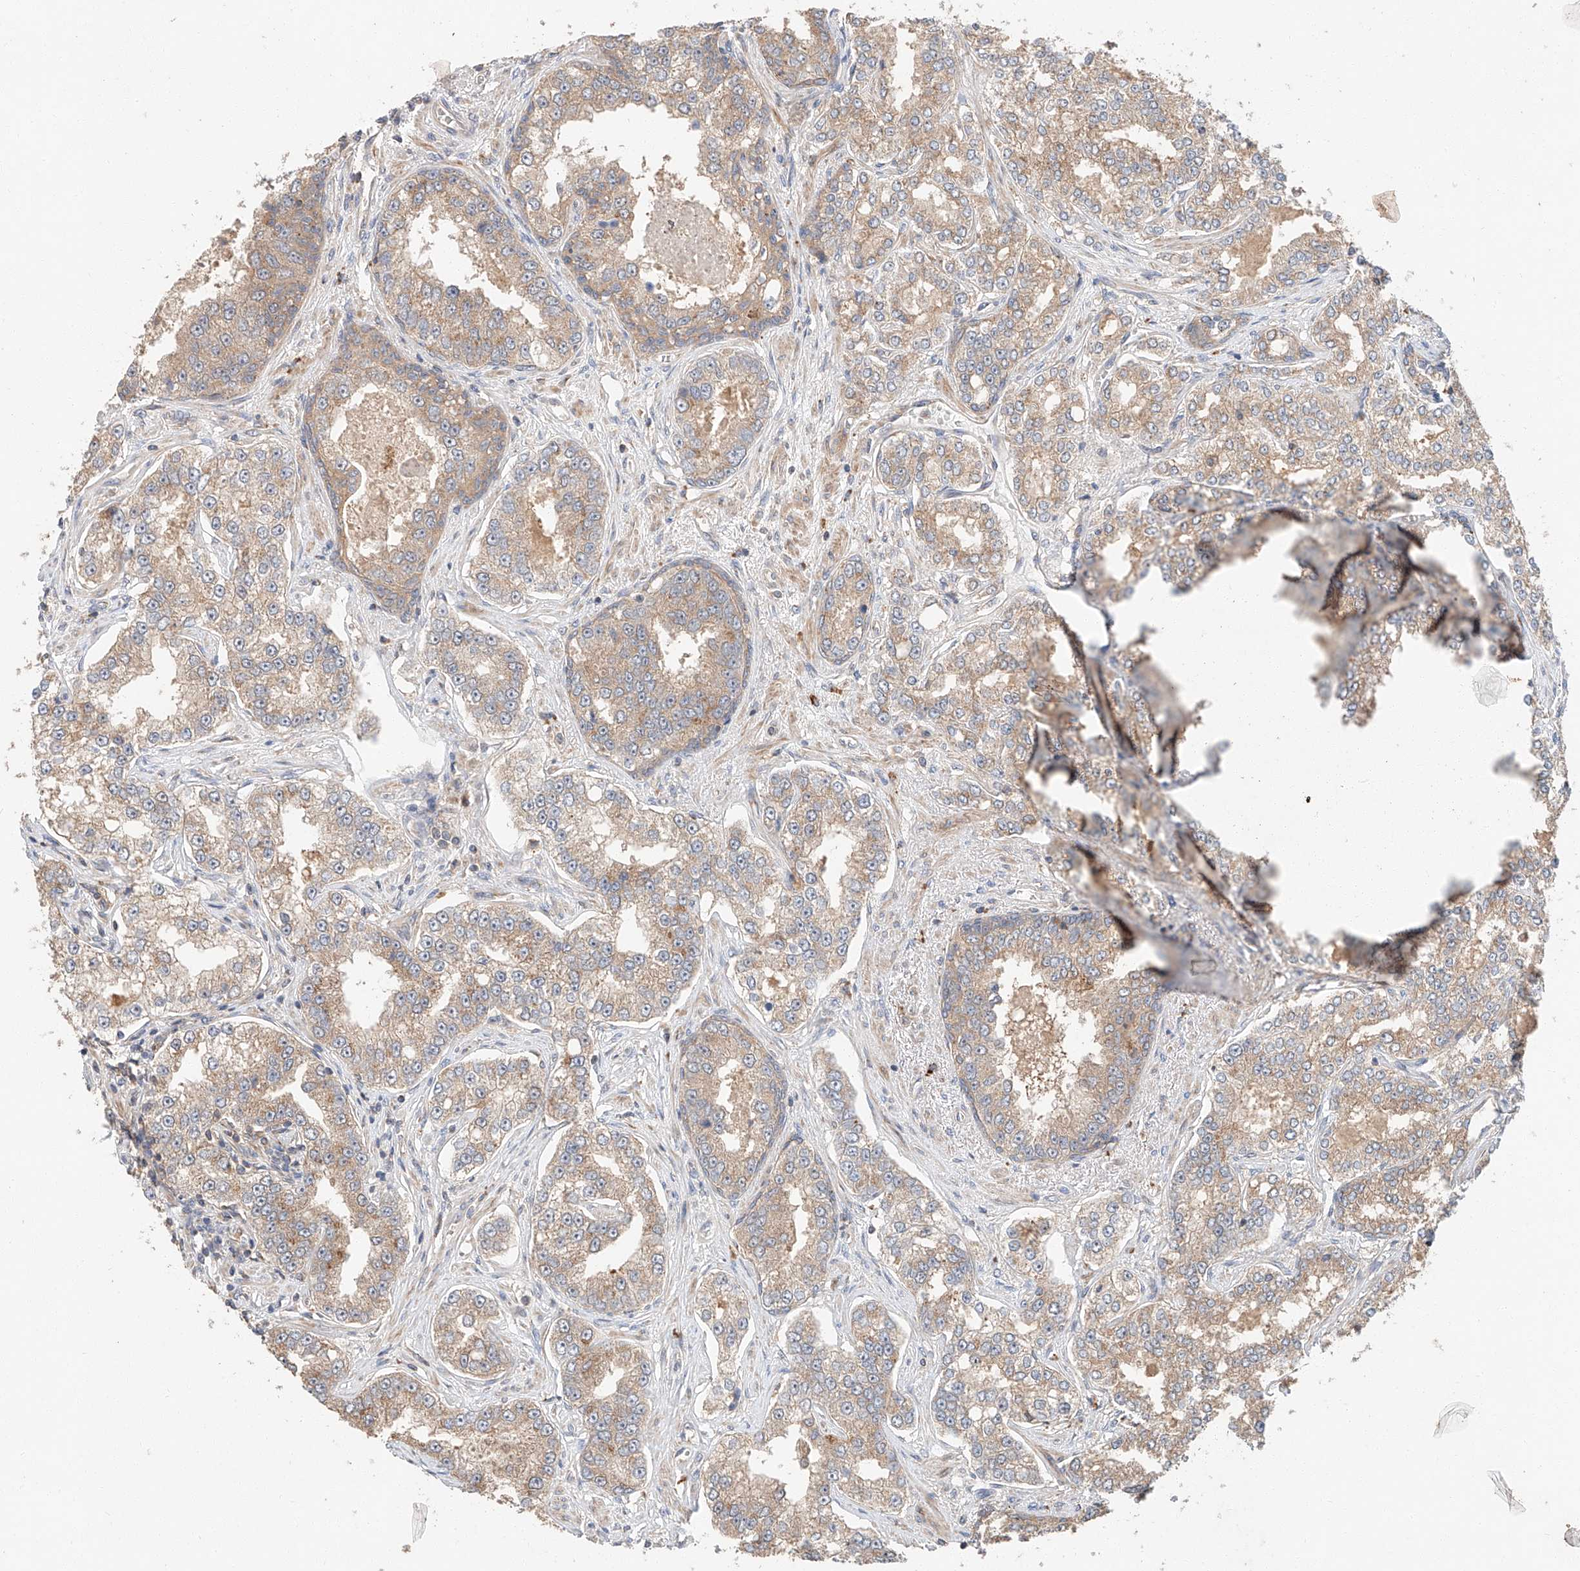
{"staining": {"intensity": "weak", "quantity": ">75%", "location": "cytoplasmic/membranous"}, "tissue": "prostate cancer", "cell_type": "Tumor cells", "image_type": "cancer", "snomed": [{"axis": "morphology", "description": "Normal tissue, NOS"}, {"axis": "morphology", "description": "Adenocarcinoma, High grade"}, {"axis": "topography", "description": "Prostate"}], "caption": "Tumor cells demonstrate weak cytoplasmic/membranous positivity in about >75% of cells in prostate cancer. The protein is shown in brown color, while the nuclei are stained blue.", "gene": "XPNPEP1", "patient": {"sex": "male", "age": 83}}